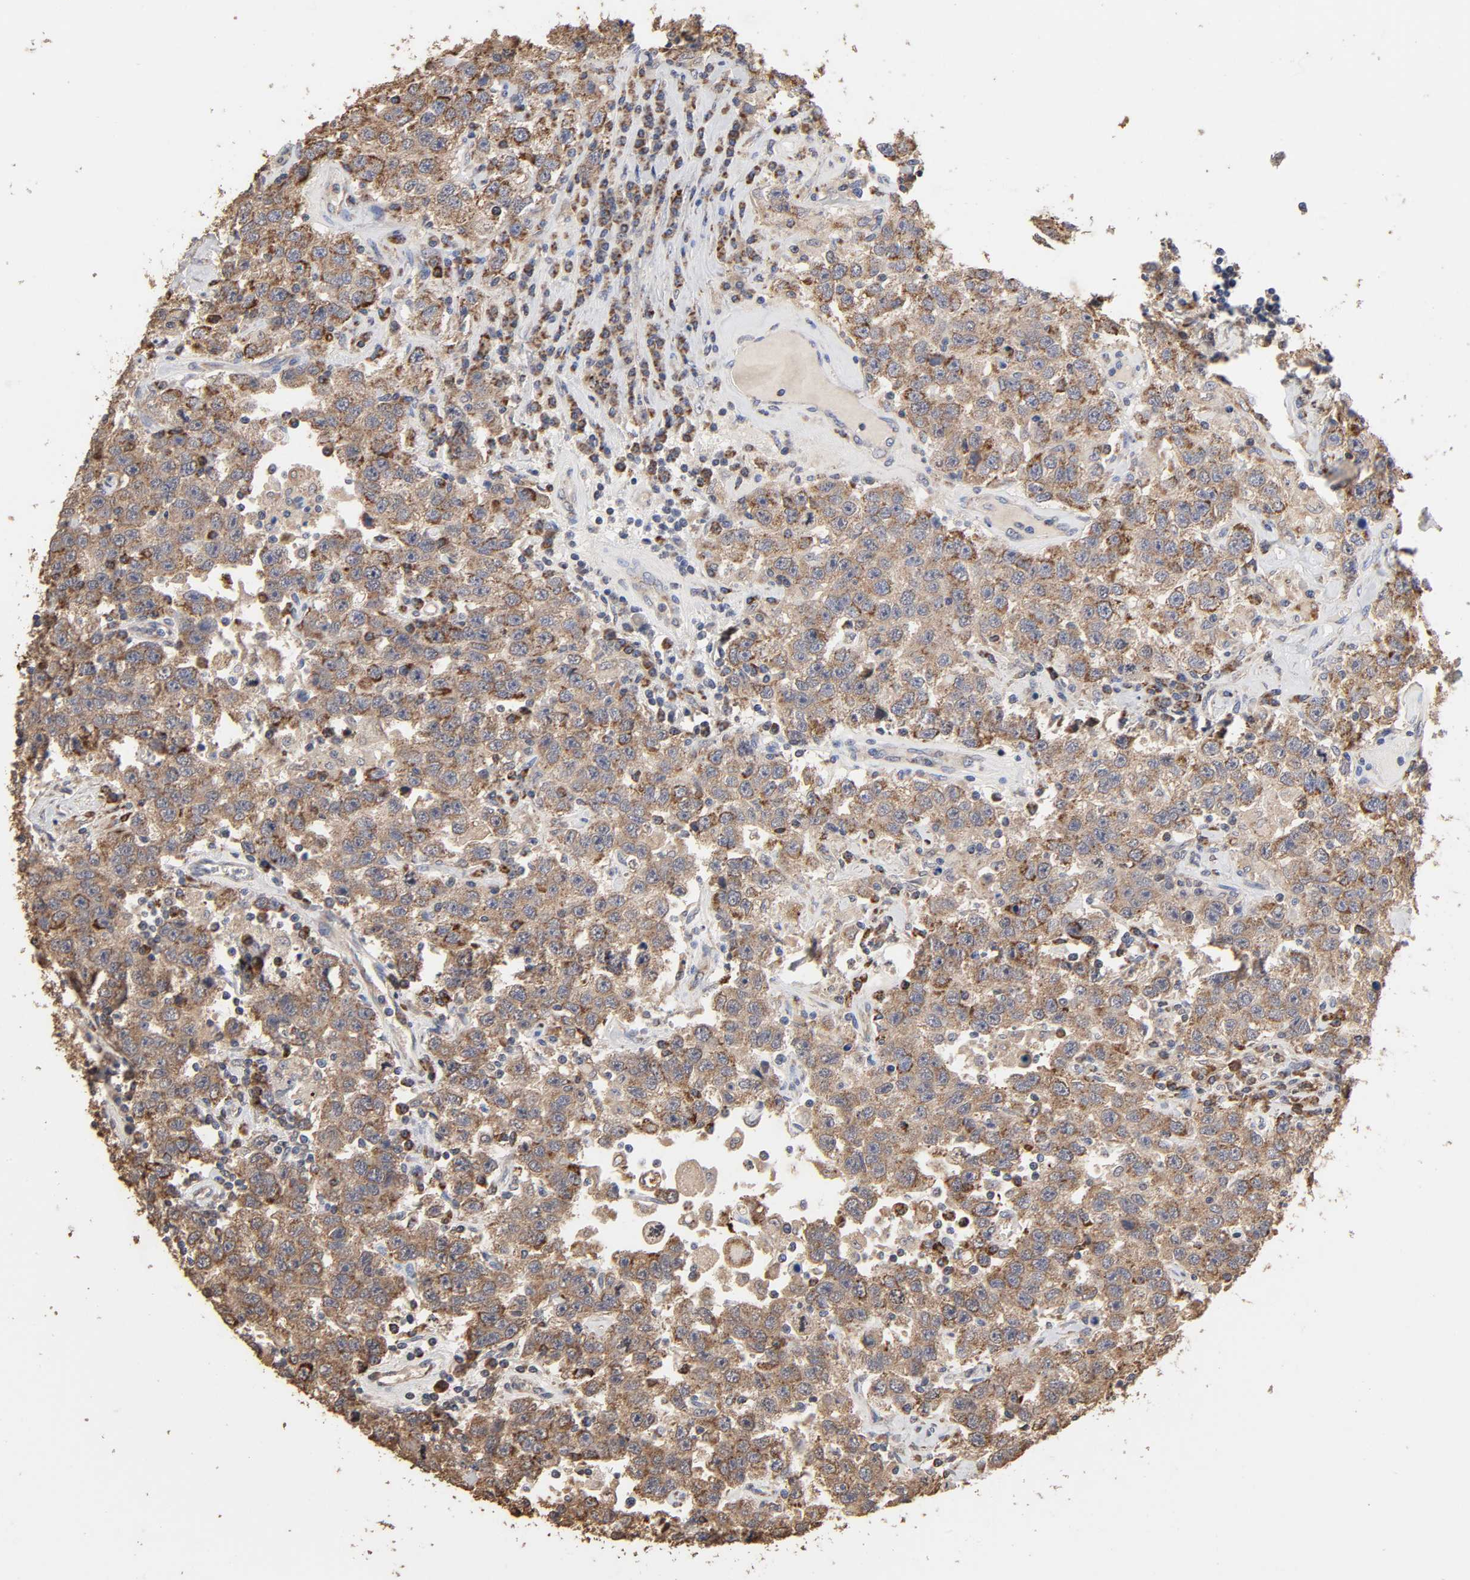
{"staining": {"intensity": "strong", "quantity": ">75%", "location": "cytoplasmic/membranous"}, "tissue": "testis cancer", "cell_type": "Tumor cells", "image_type": "cancer", "snomed": [{"axis": "morphology", "description": "Seminoma, NOS"}, {"axis": "topography", "description": "Testis"}], "caption": "Seminoma (testis) tissue demonstrates strong cytoplasmic/membranous staining in approximately >75% of tumor cells, visualized by immunohistochemistry.", "gene": "CYCS", "patient": {"sex": "male", "age": 41}}